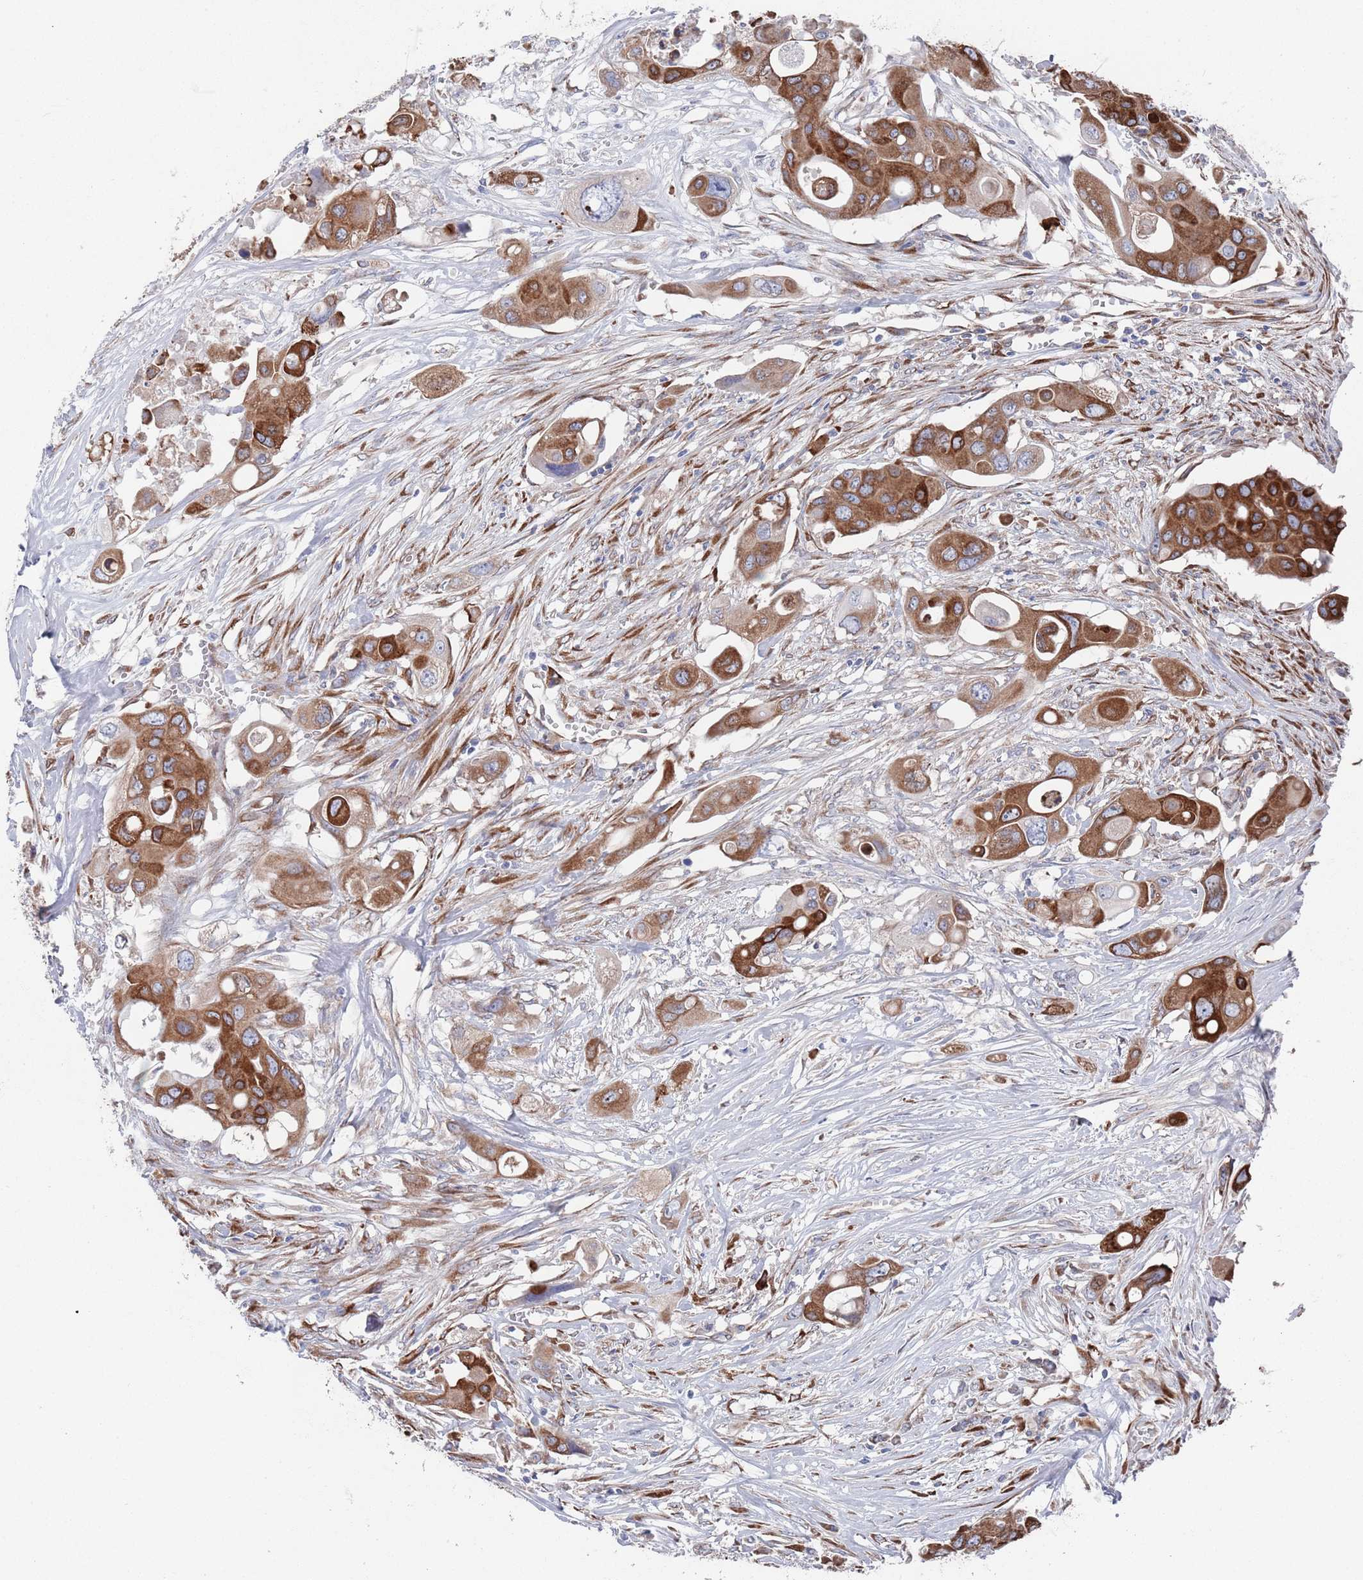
{"staining": {"intensity": "strong", "quantity": ">75%", "location": "cytoplasmic/membranous"}, "tissue": "colorectal cancer", "cell_type": "Tumor cells", "image_type": "cancer", "snomed": [{"axis": "morphology", "description": "Adenocarcinoma, NOS"}, {"axis": "topography", "description": "Colon"}], "caption": "Immunohistochemical staining of human colorectal cancer (adenocarcinoma) demonstrates high levels of strong cytoplasmic/membranous protein expression in approximately >75% of tumor cells. (DAB = brown stain, brightfield microscopy at high magnification).", "gene": "CCDC106", "patient": {"sex": "male", "age": 77}}